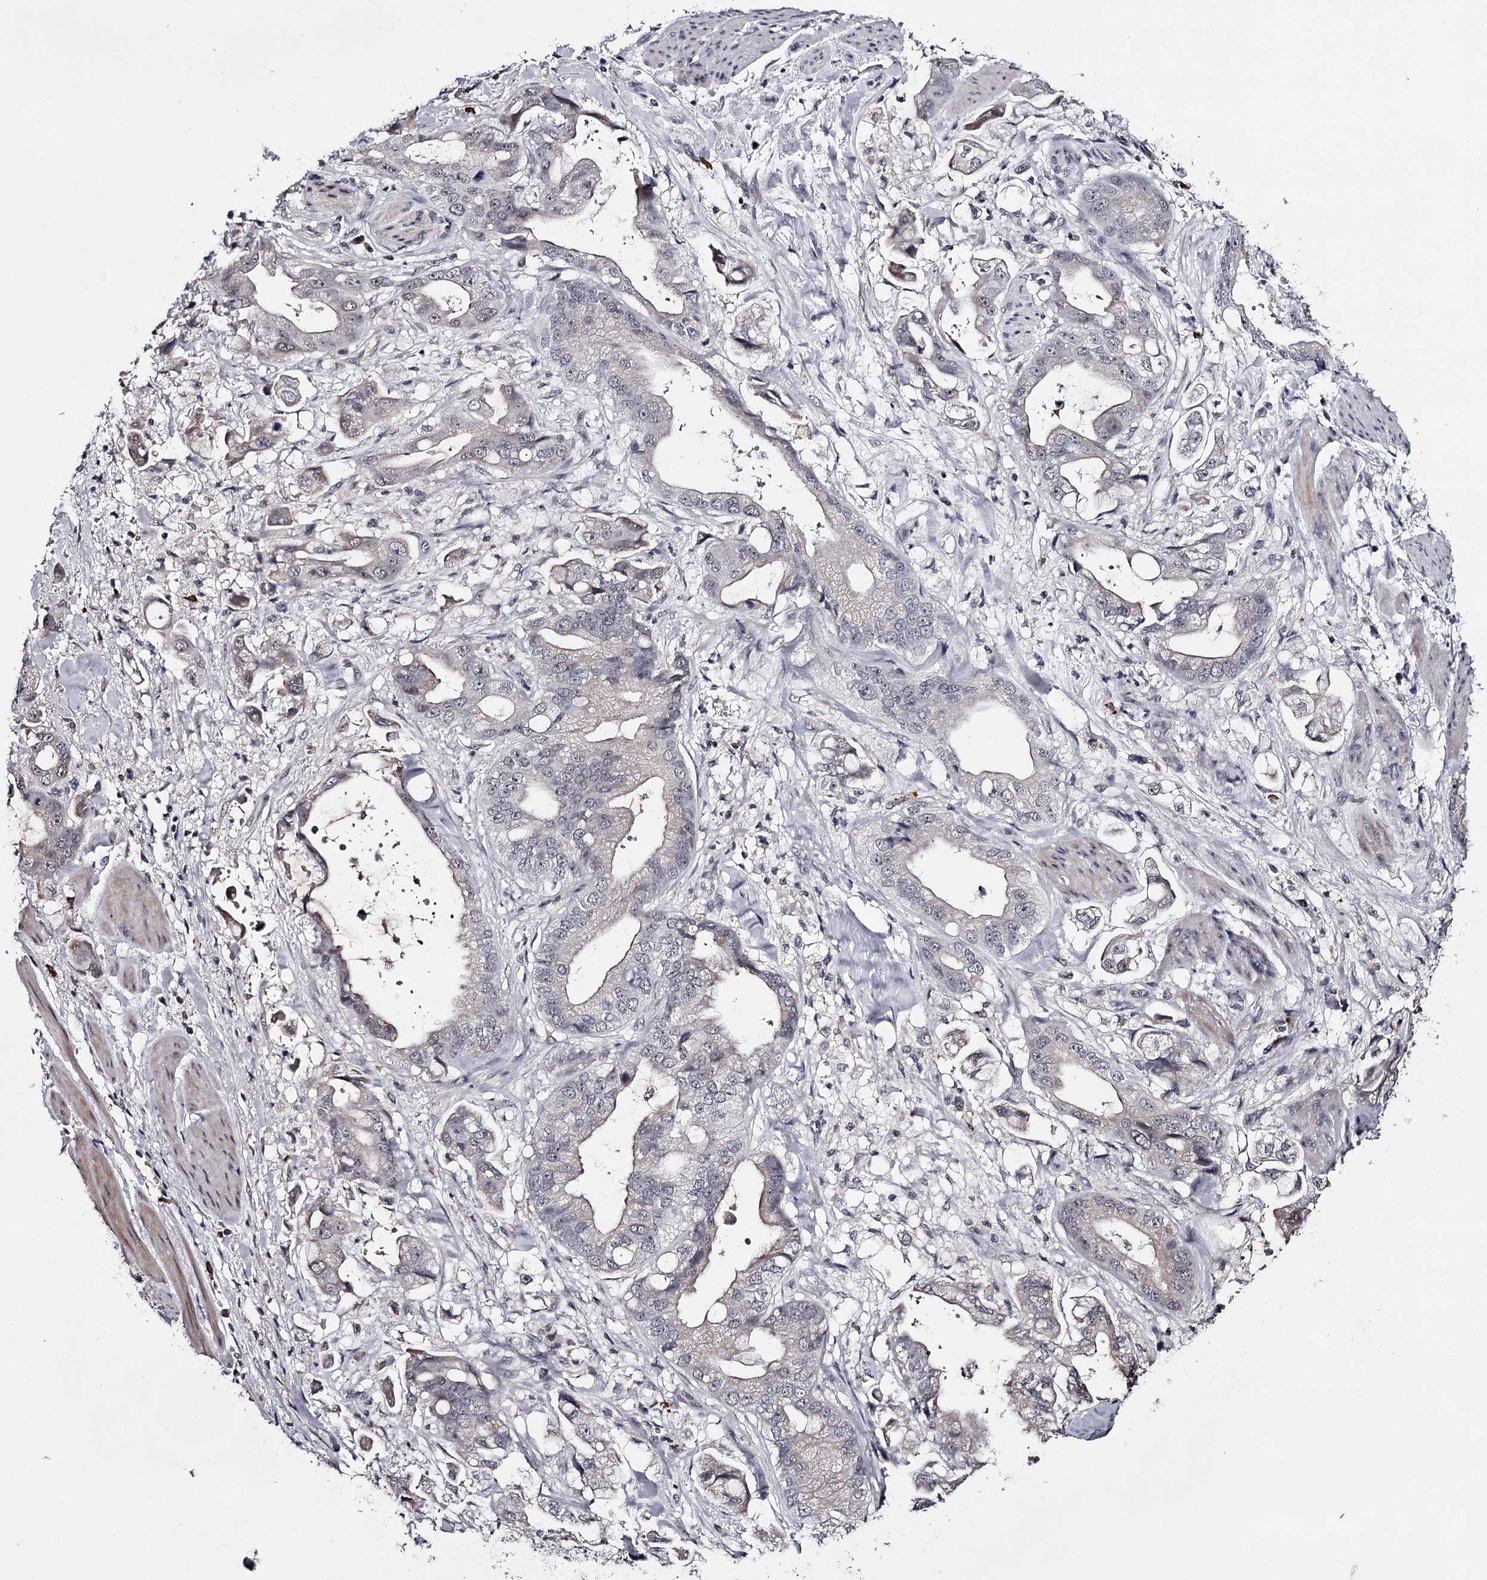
{"staining": {"intensity": "negative", "quantity": "none", "location": "none"}, "tissue": "stomach cancer", "cell_type": "Tumor cells", "image_type": "cancer", "snomed": [{"axis": "morphology", "description": "Adenocarcinoma, NOS"}, {"axis": "topography", "description": "Stomach"}], "caption": "DAB immunohistochemical staining of human stomach cancer (adenocarcinoma) demonstrates no significant staining in tumor cells.", "gene": "GTSF1", "patient": {"sex": "male", "age": 62}}